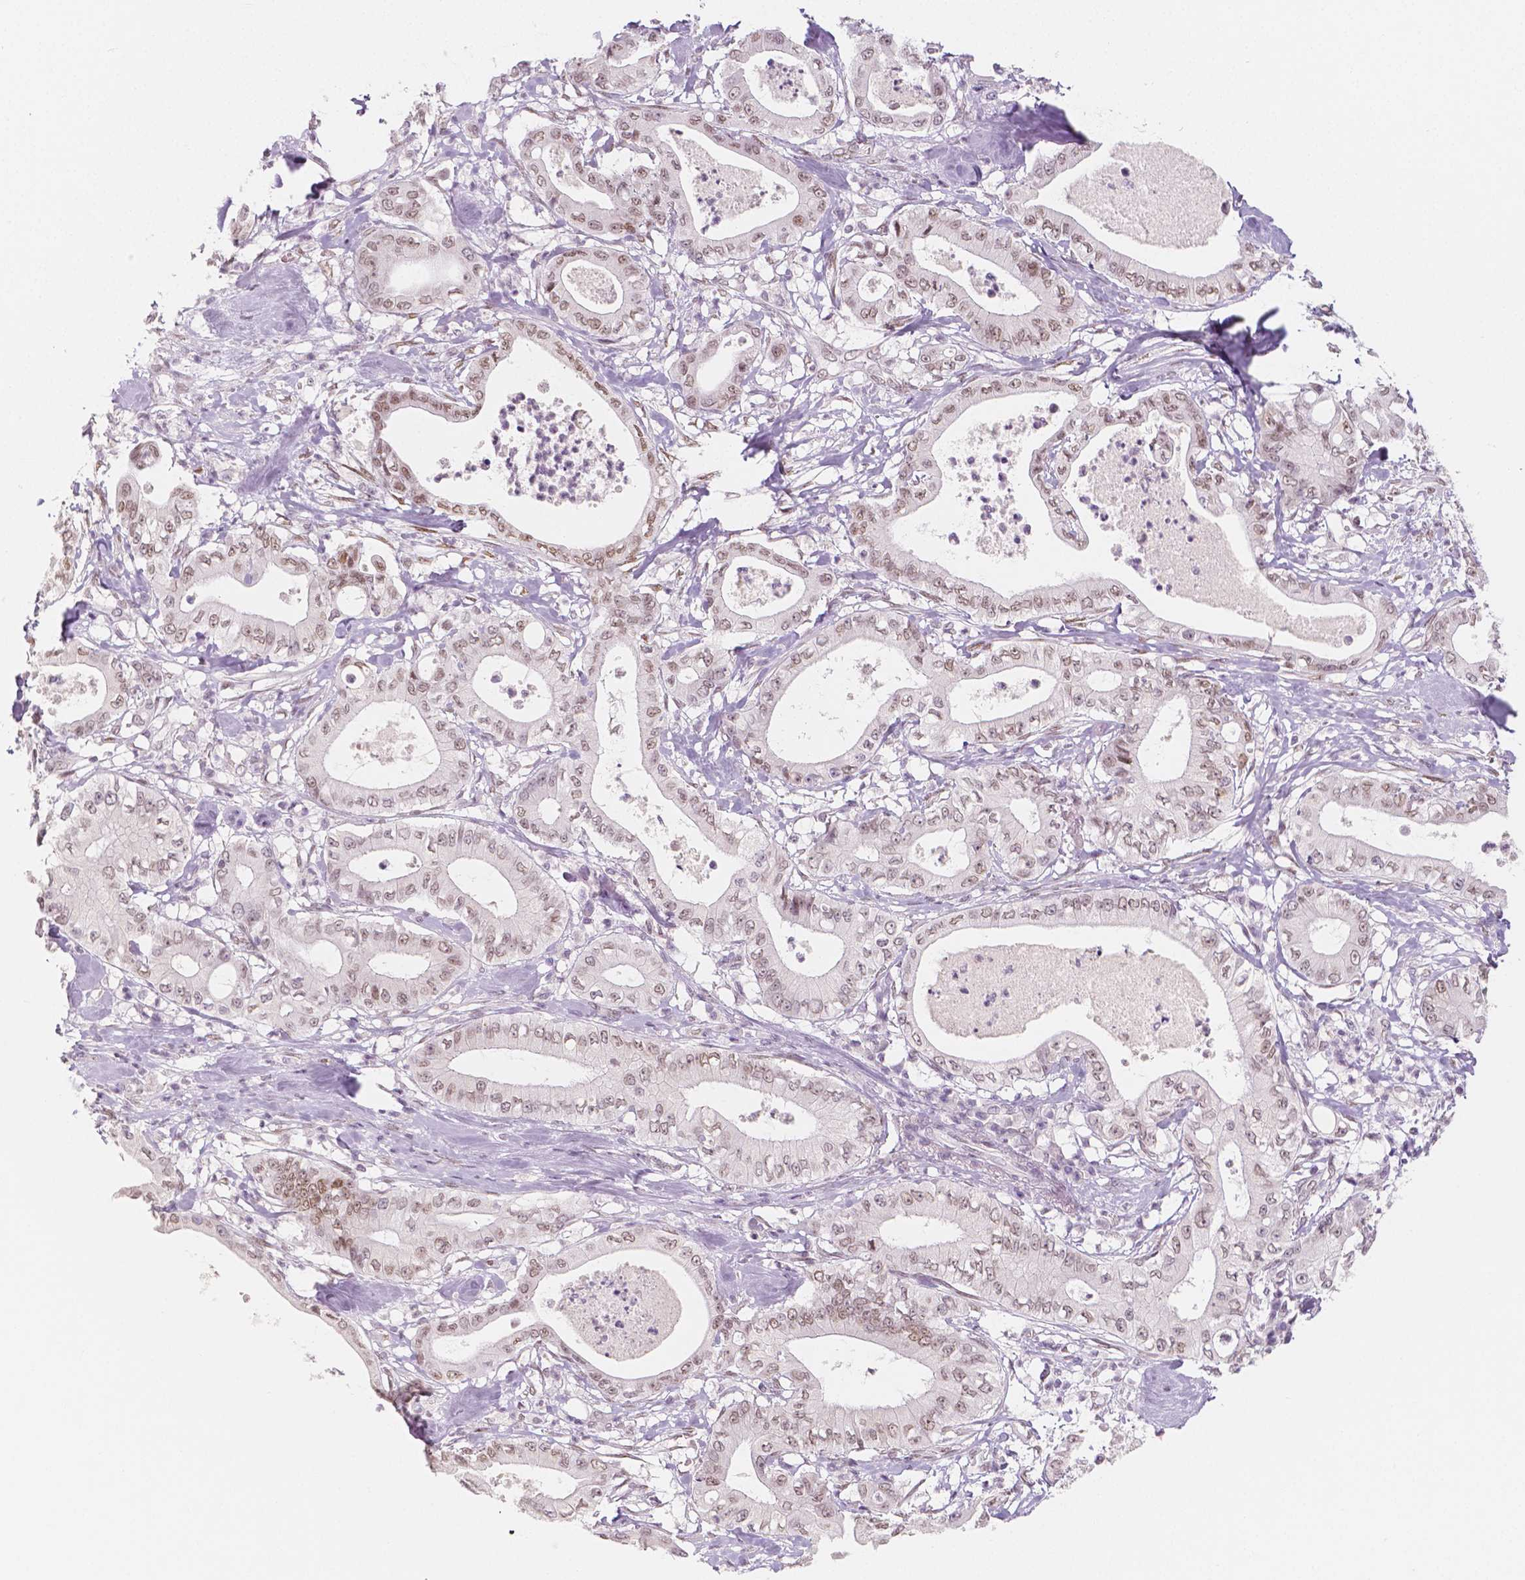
{"staining": {"intensity": "weak", "quantity": ">75%", "location": "nuclear"}, "tissue": "pancreatic cancer", "cell_type": "Tumor cells", "image_type": "cancer", "snomed": [{"axis": "morphology", "description": "Adenocarcinoma, NOS"}, {"axis": "topography", "description": "Pancreas"}], "caption": "Human pancreatic cancer stained with a protein marker shows weak staining in tumor cells.", "gene": "KDM5B", "patient": {"sex": "male", "age": 71}}